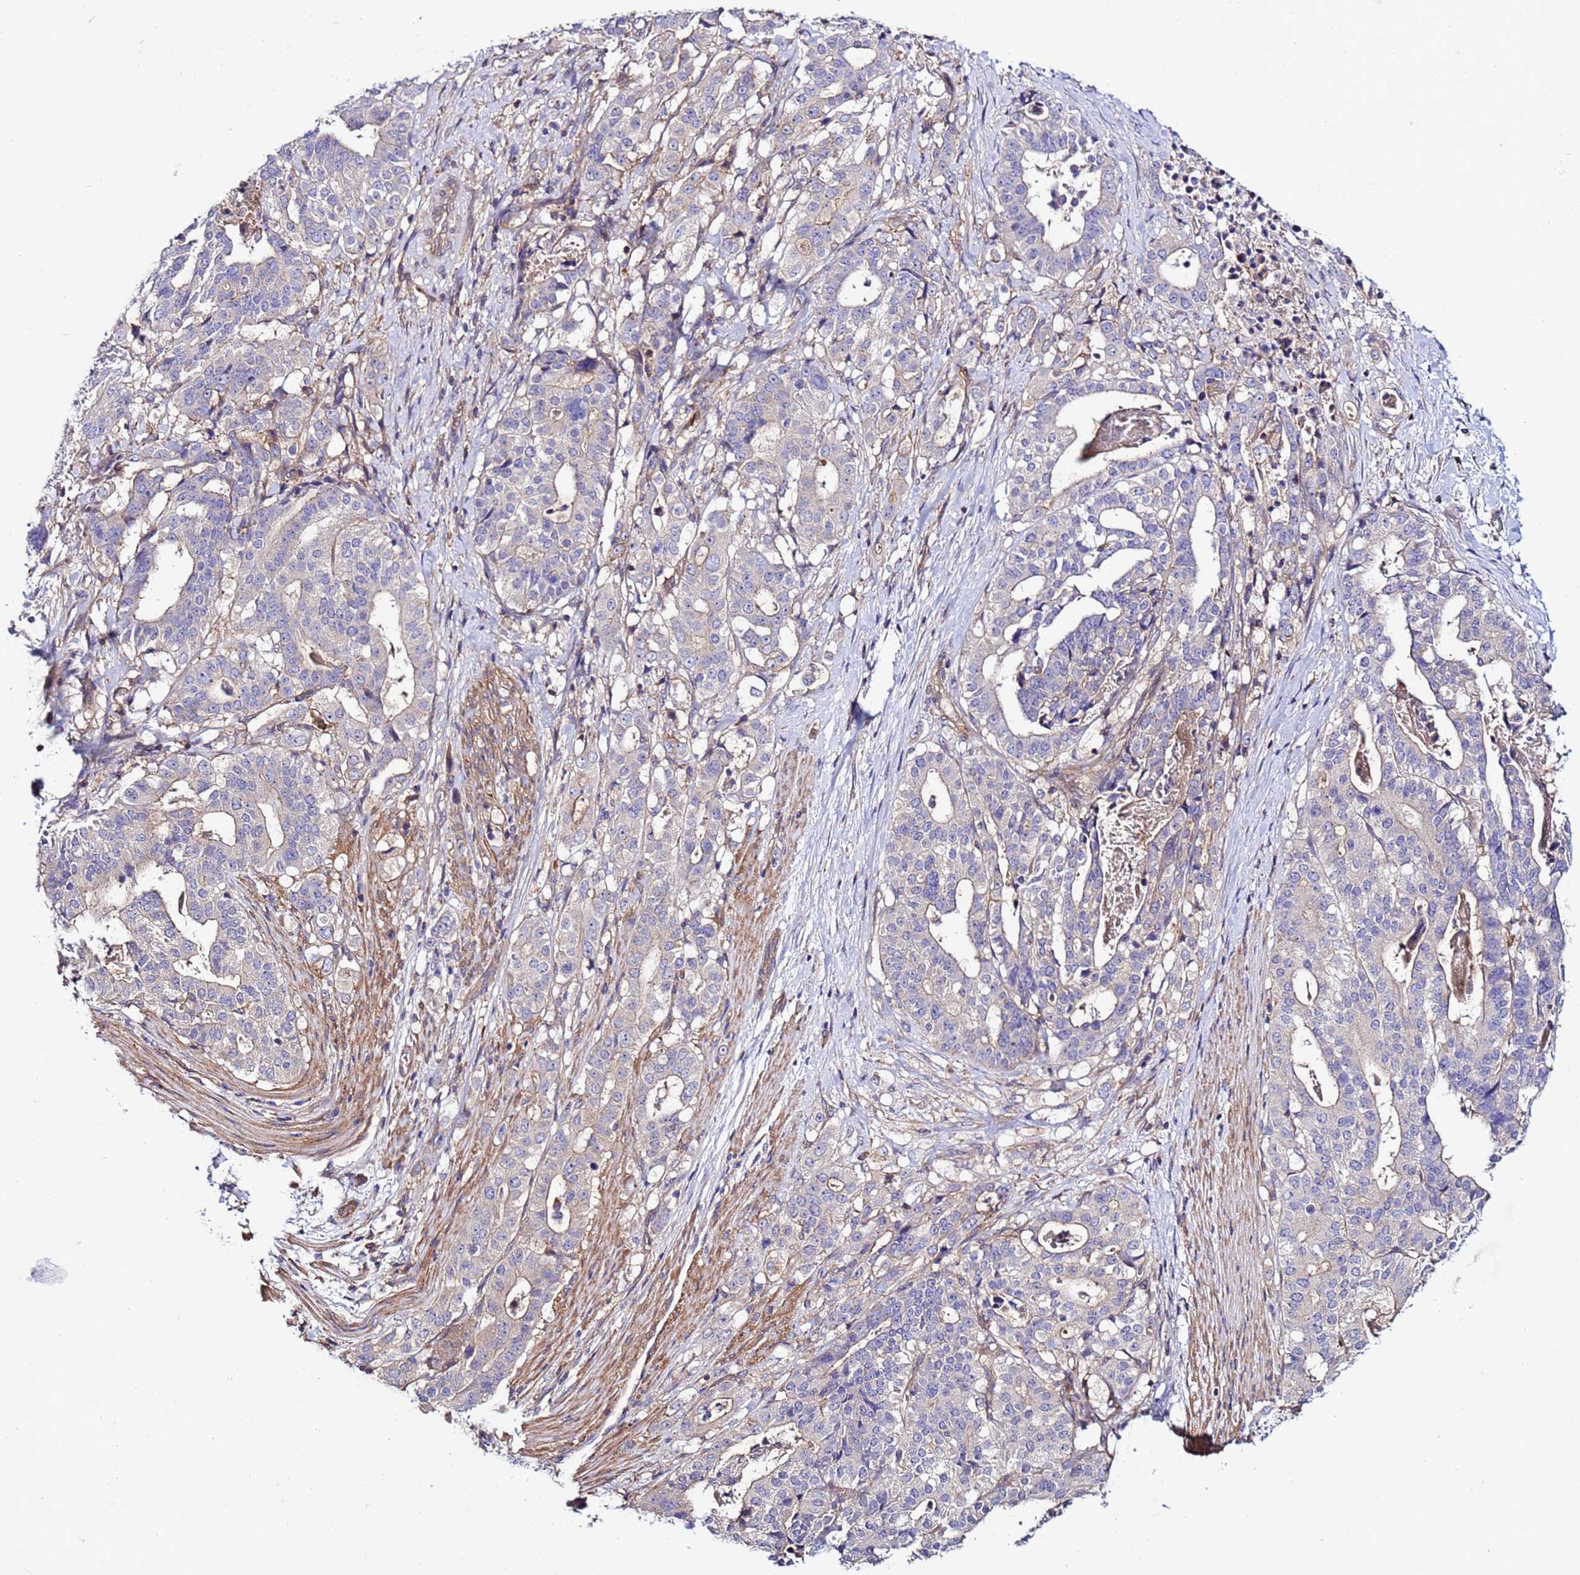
{"staining": {"intensity": "weak", "quantity": "<25%", "location": "cytoplasmic/membranous"}, "tissue": "stomach cancer", "cell_type": "Tumor cells", "image_type": "cancer", "snomed": [{"axis": "morphology", "description": "Adenocarcinoma, NOS"}, {"axis": "topography", "description": "Stomach"}], "caption": "High magnification brightfield microscopy of stomach cancer (adenocarcinoma) stained with DAB (3,3'-diaminobenzidine) (brown) and counterstained with hematoxylin (blue): tumor cells show no significant staining.", "gene": "STK38", "patient": {"sex": "male", "age": 48}}